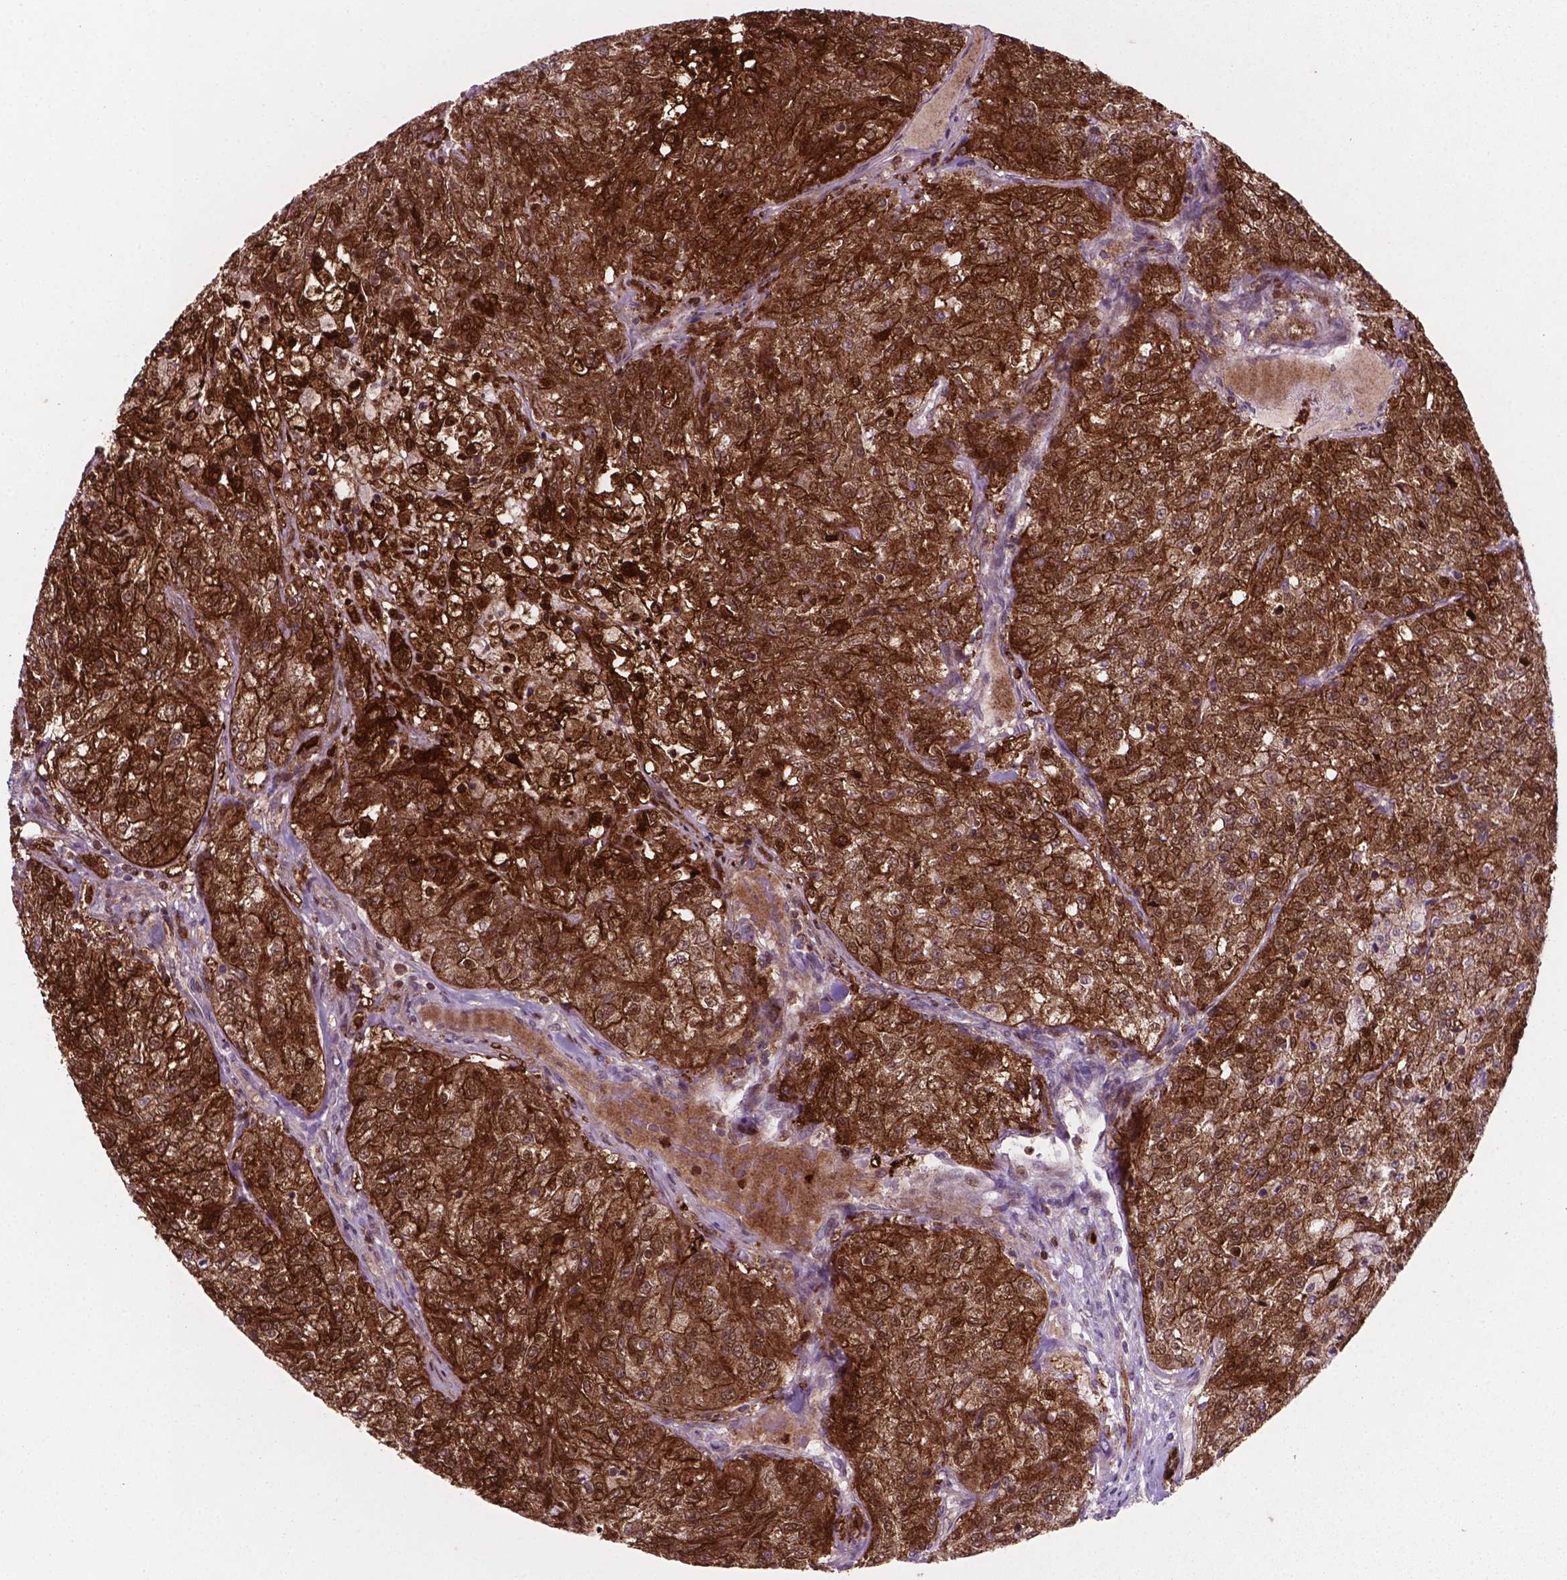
{"staining": {"intensity": "strong", "quantity": ">75%", "location": "cytoplasmic/membranous"}, "tissue": "renal cancer", "cell_type": "Tumor cells", "image_type": "cancer", "snomed": [{"axis": "morphology", "description": "Adenocarcinoma, NOS"}, {"axis": "topography", "description": "Kidney"}], "caption": "Protein analysis of renal cancer (adenocarcinoma) tissue reveals strong cytoplasmic/membranous positivity in about >75% of tumor cells.", "gene": "LDHA", "patient": {"sex": "female", "age": 63}}